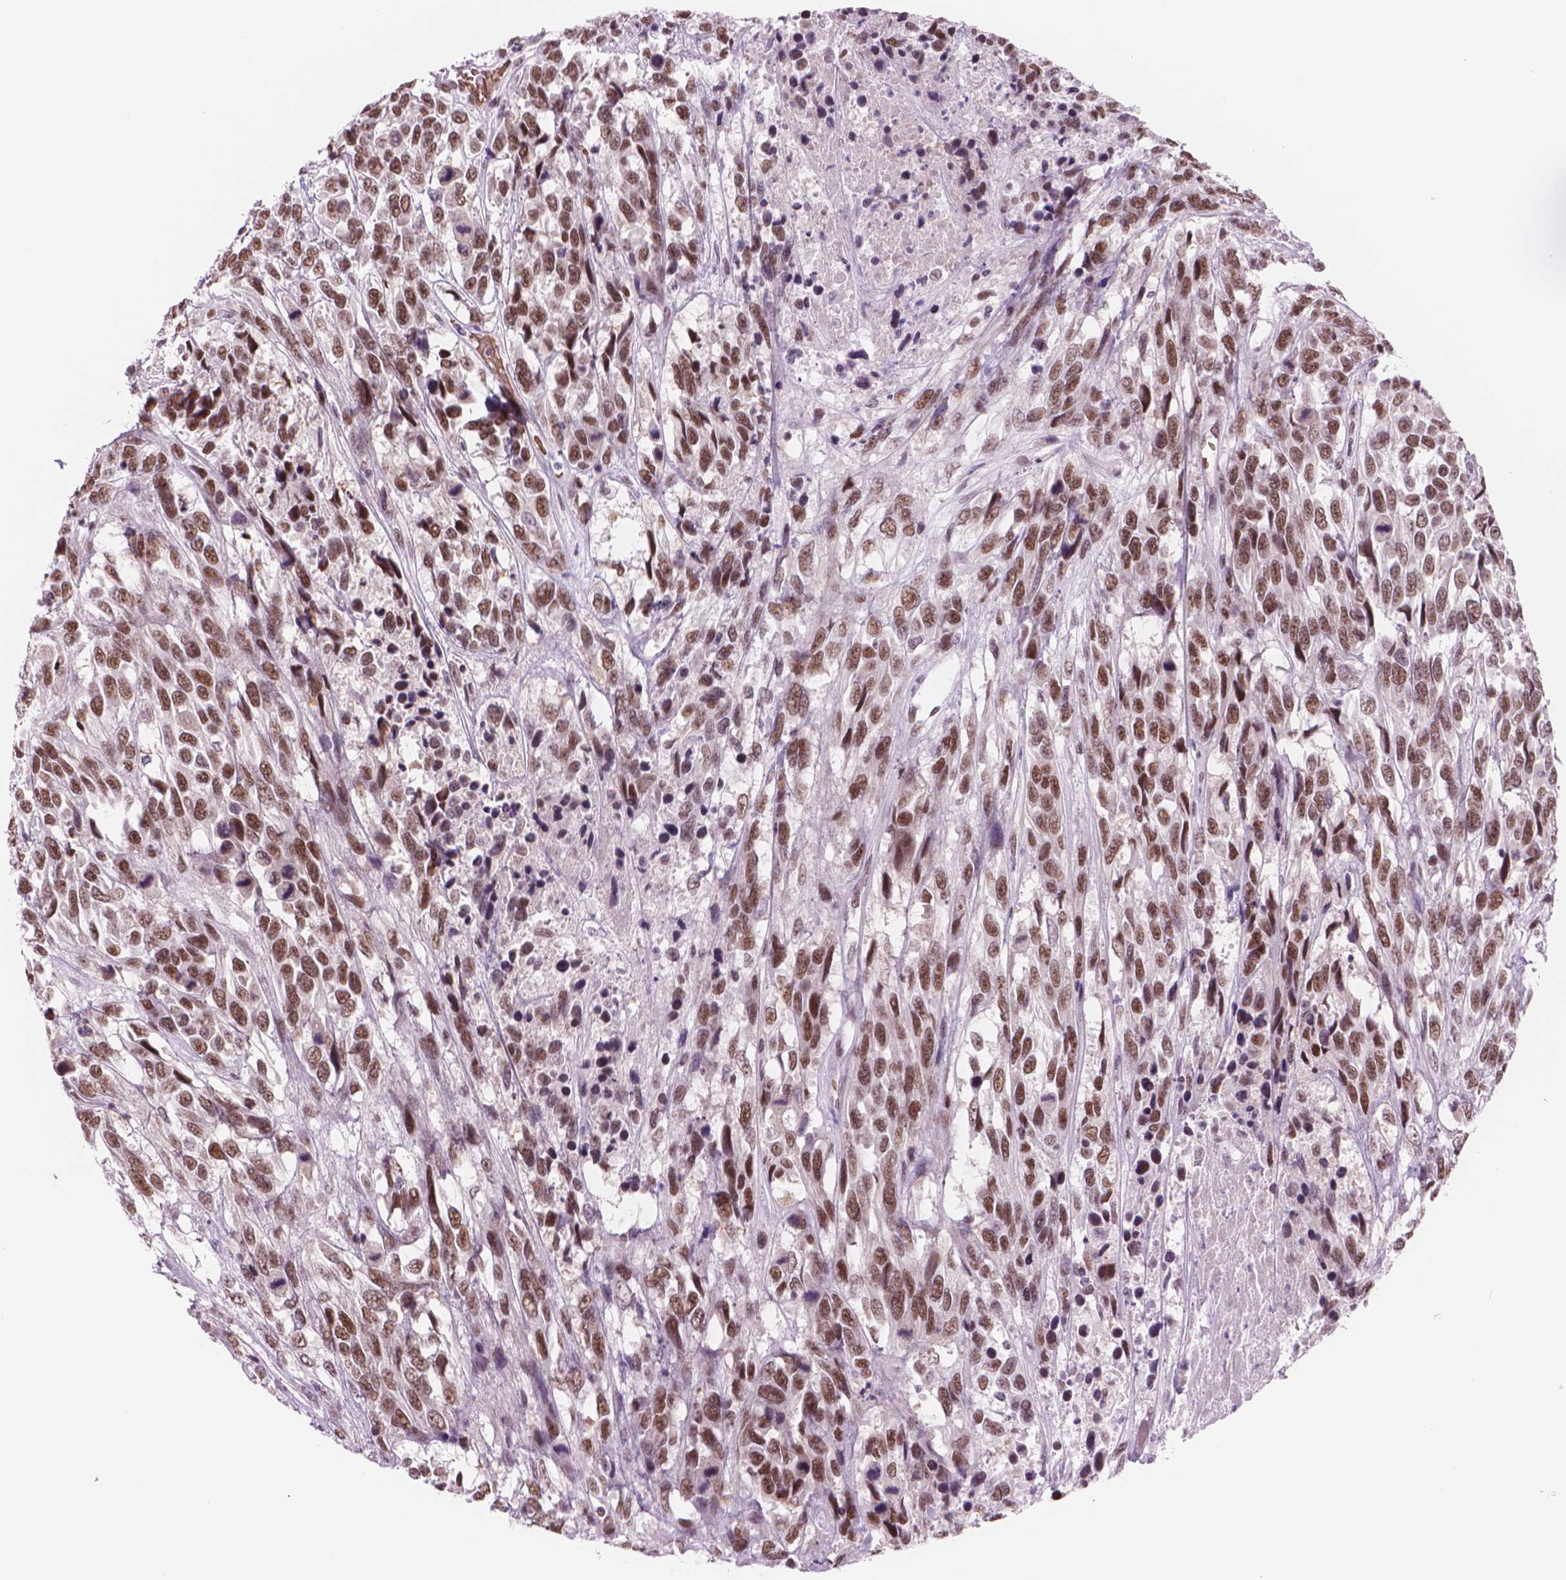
{"staining": {"intensity": "moderate", "quantity": ">75%", "location": "nuclear"}, "tissue": "urothelial cancer", "cell_type": "Tumor cells", "image_type": "cancer", "snomed": [{"axis": "morphology", "description": "Urothelial carcinoma, High grade"}, {"axis": "topography", "description": "Urinary bladder"}], "caption": "Human urothelial cancer stained for a protein (brown) reveals moderate nuclear positive positivity in about >75% of tumor cells.", "gene": "POLR3D", "patient": {"sex": "female", "age": 70}}